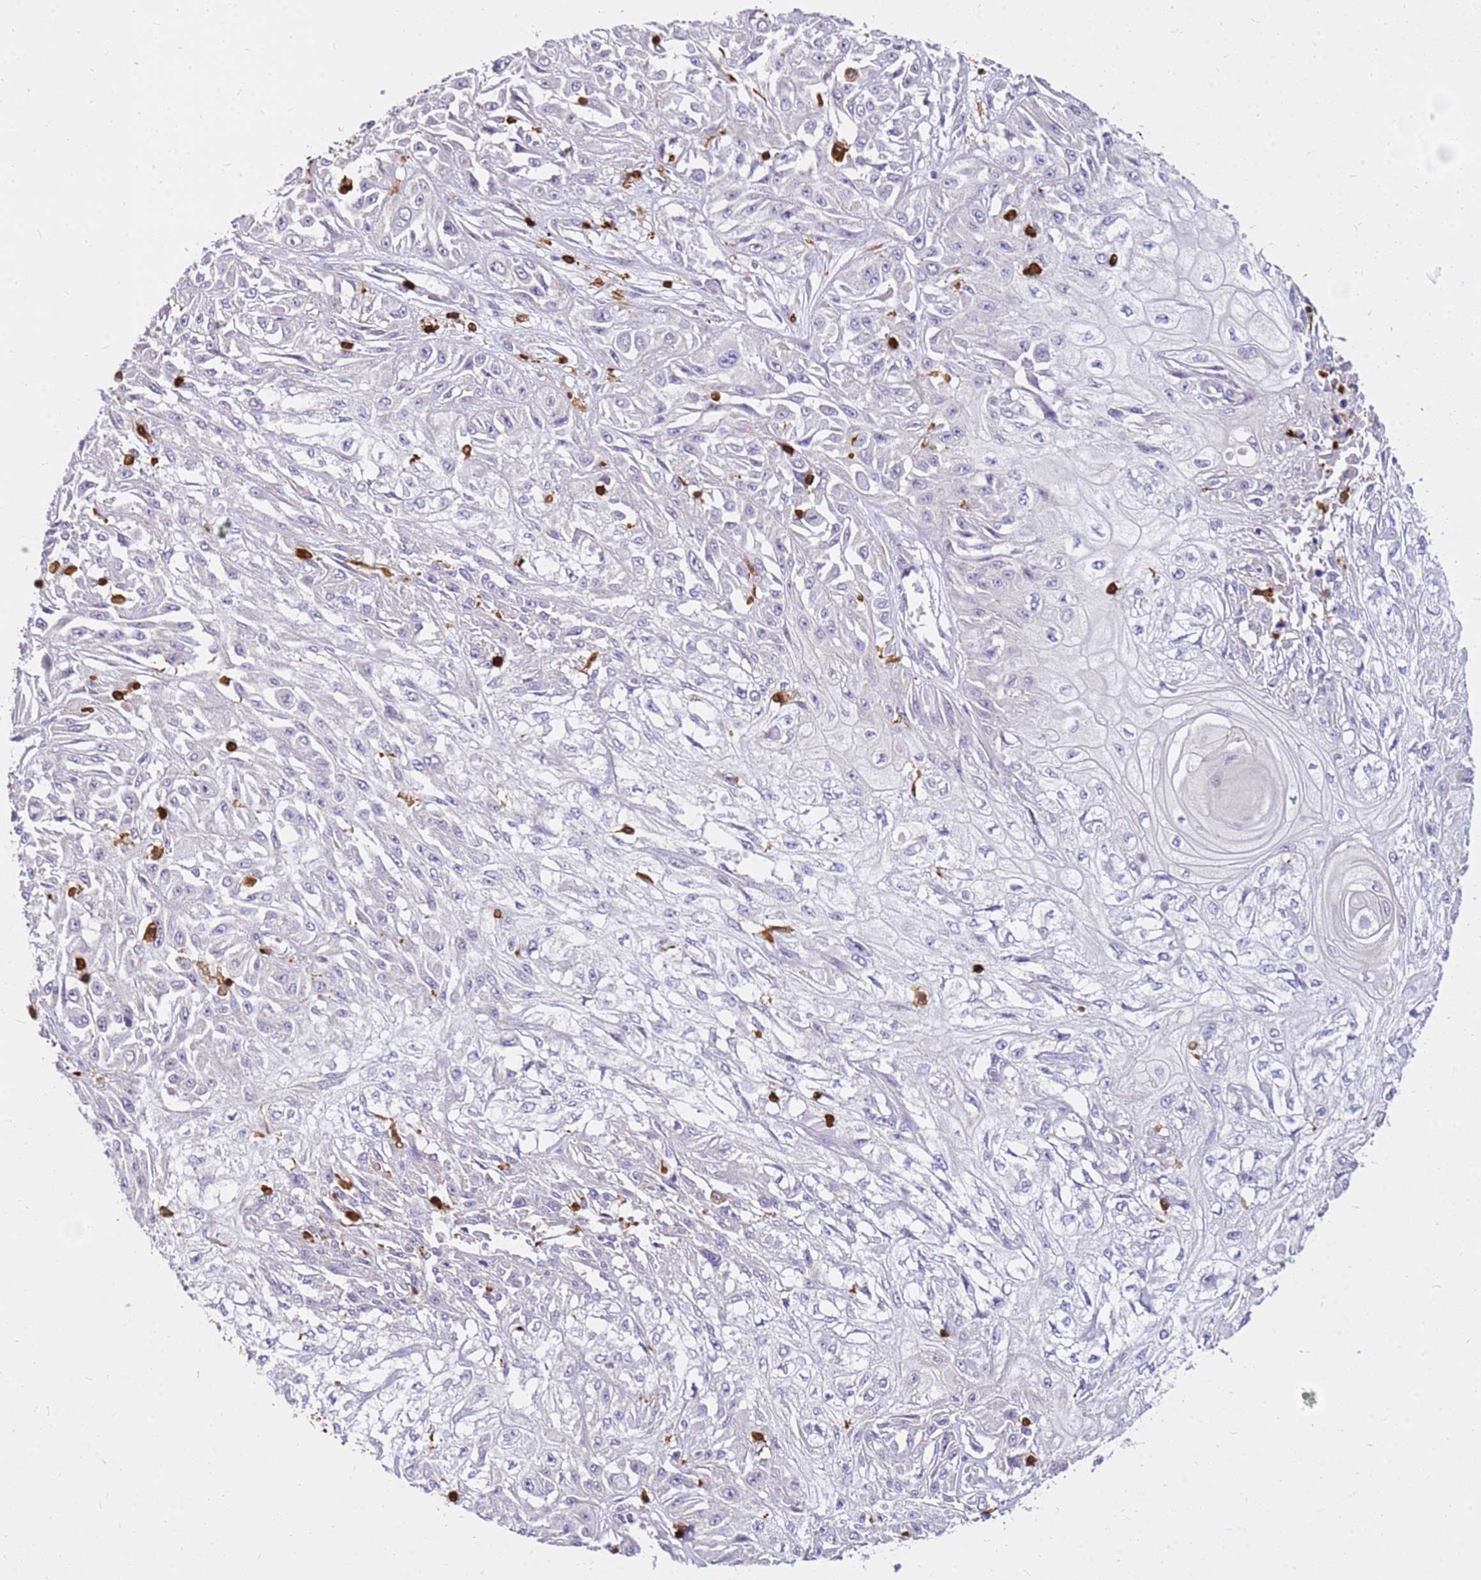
{"staining": {"intensity": "negative", "quantity": "none", "location": "none"}, "tissue": "skin cancer", "cell_type": "Tumor cells", "image_type": "cancer", "snomed": [{"axis": "morphology", "description": "Squamous cell carcinoma, NOS"}, {"axis": "morphology", "description": "Squamous cell carcinoma, metastatic, NOS"}, {"axis": "topography", "description": "Skin"}, {"axis": "topography", "description": "Lymph node"}], "caption": "A photomicrograph of skin cancer stained for a protein exhibits no brown staining in tumor cells.", "gene": "CORO1A", "patient": {"sex": "male", "age": 75}}